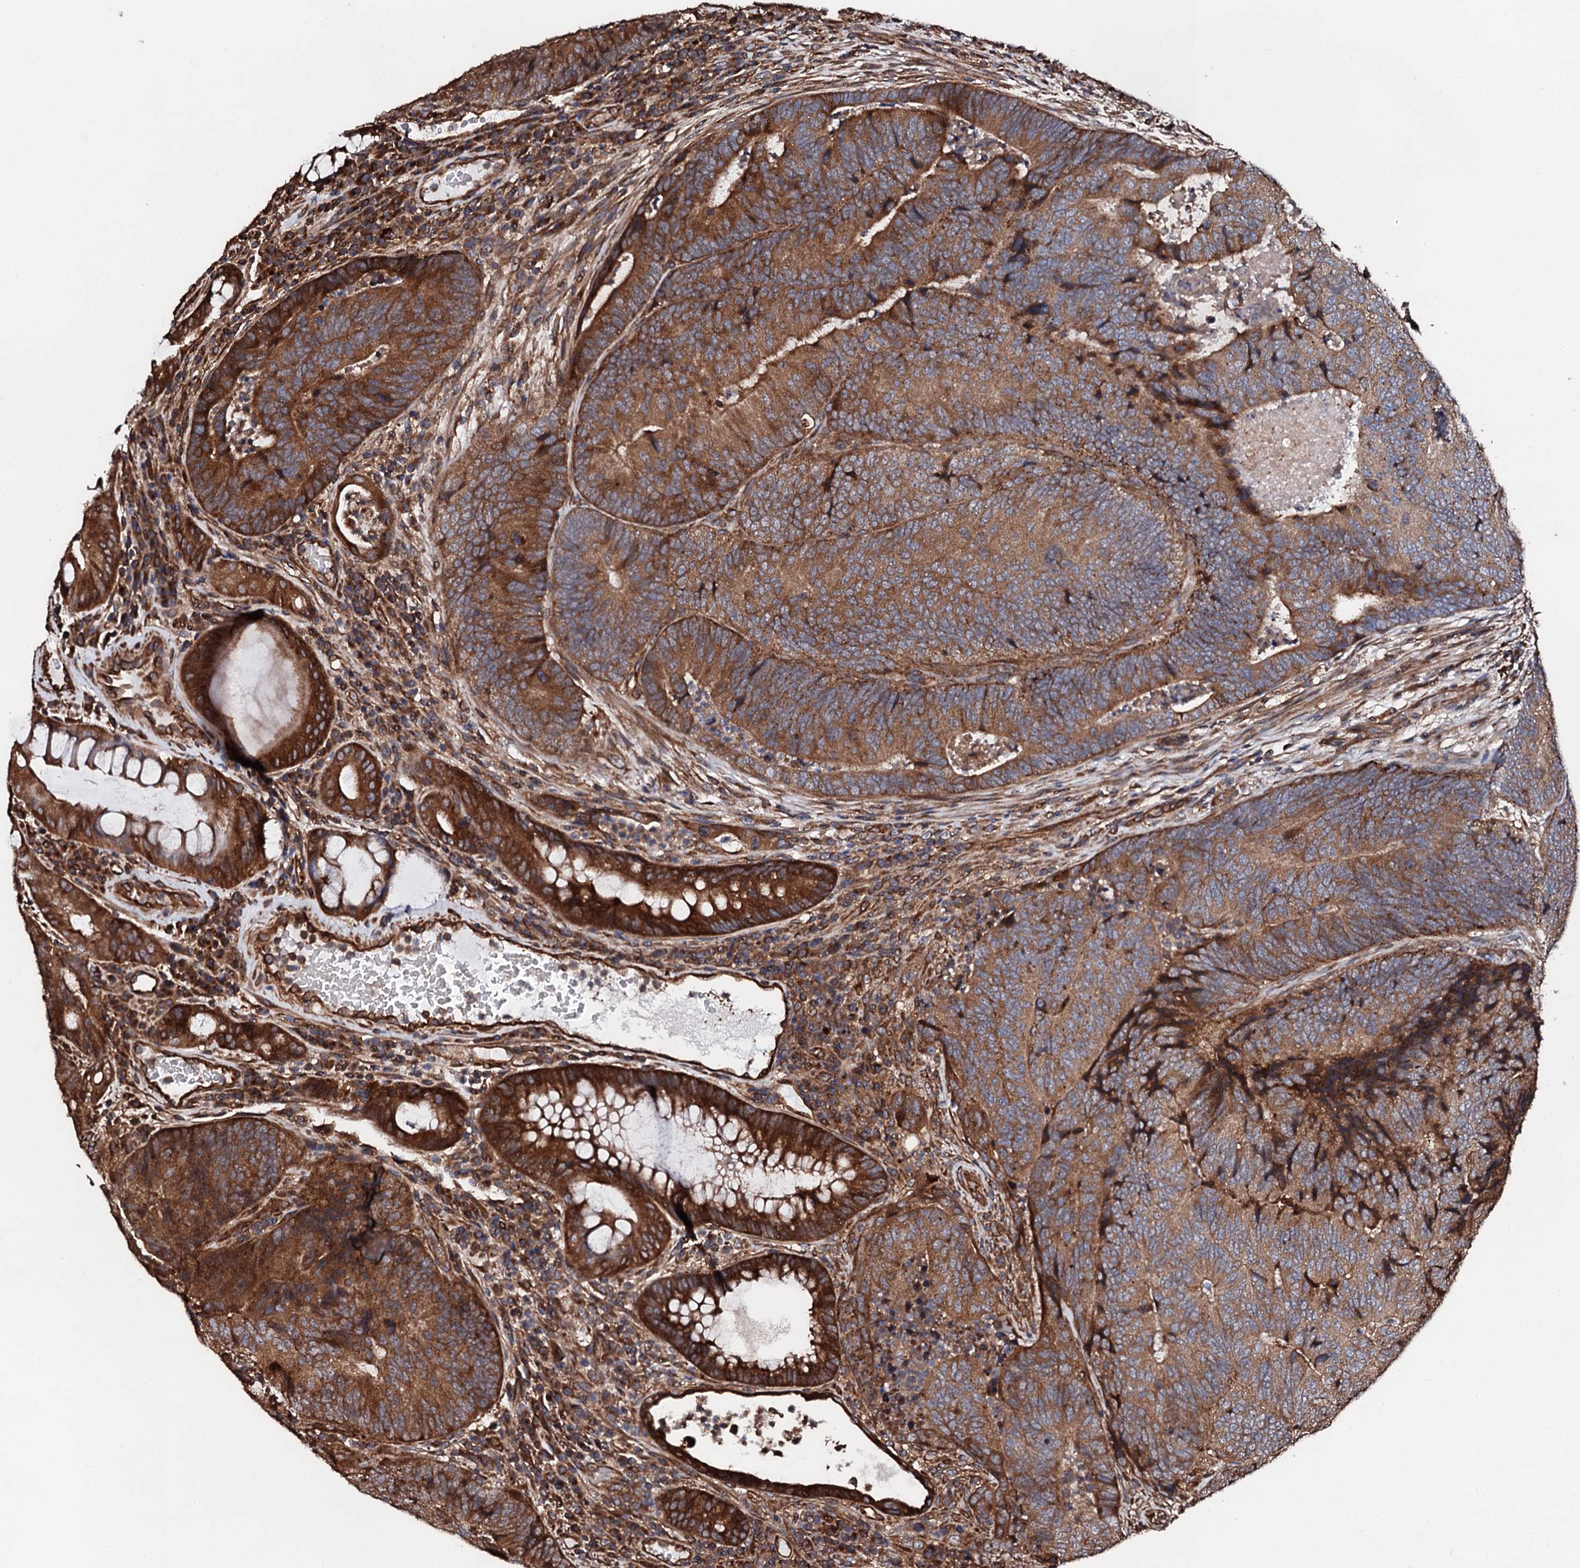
{"staining": {"intensity": "strong", "quantity": ">75%", "location": "cytoplasmic/membranous"}, "tissue": "colorectal cancer", "cell_type": "Tumor cells", "image_type": "cancer", "snomed": [{"axis": "morphology", "description": "Adenocarcinoma, NOS"}, {"axis": "topography", "description": "Colon"}], "caption": "Colorectal cancer tissue displays strong cytoplasmic/membranous positivity in approximately >75% of tumor cells Using DAB (brown) and hematoxylin (blue) stains, captured at high magnification using brightfield microscopy.", "gene": "CKAP5", "patient": {"sex": "female", "age": 67}}